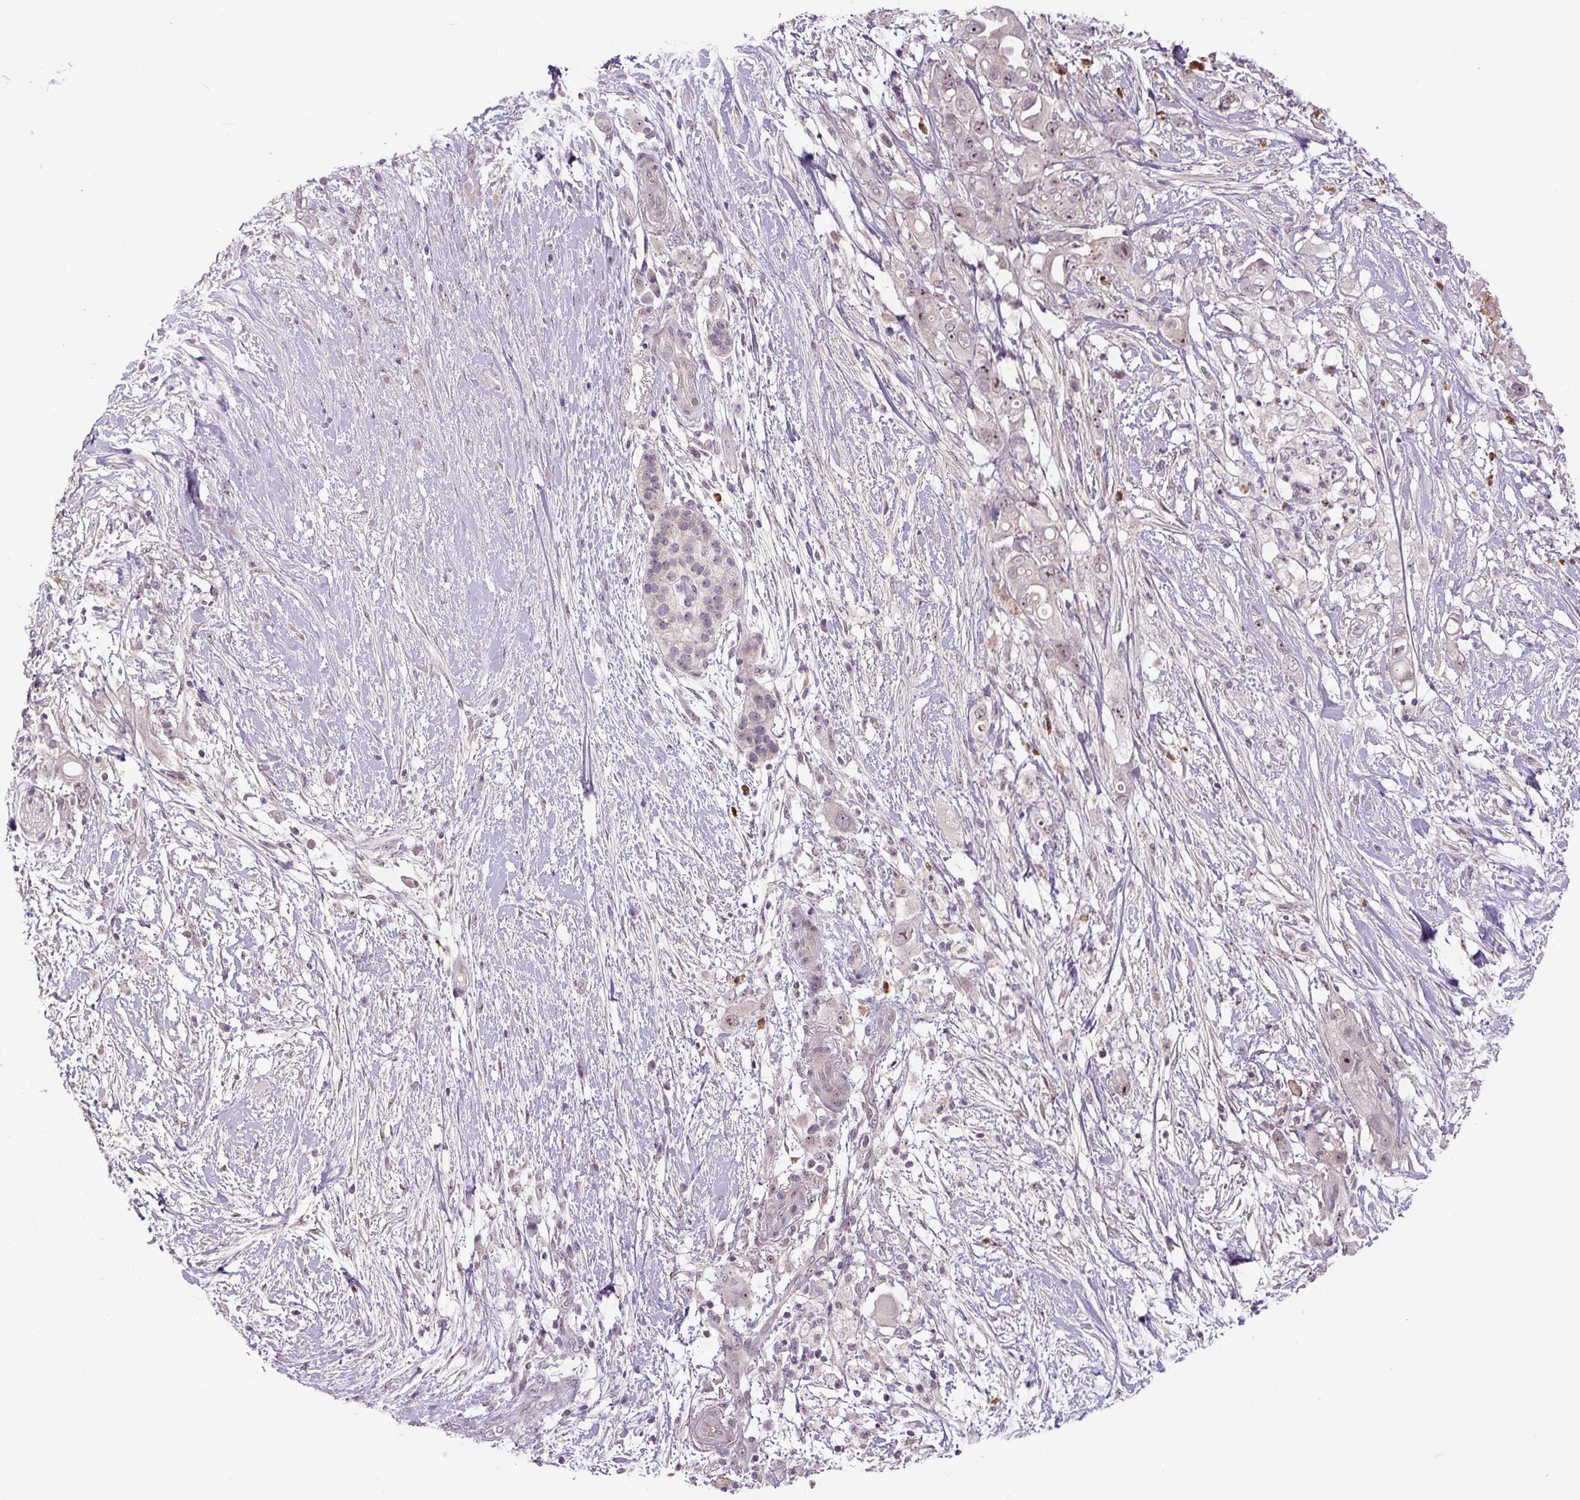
{"staining": {"intensity": "weak", "quantity": "25%-75%", "location": "nuclear"}, "tissue": "pancreatic cancer", "cell_type": "Tumor cells", "image_type": "cancer", "snomed": [{"axis": "morphology", "description": "Adenocarcinoma, NOS"}, {"axis": "topography", "description": "Pancreas"}], "caption": "Pancreatic cancer (adenocarcinoma) stained for a protein demonstrates weak nuclear positivity in tumor cells. (DAB (3,3'-diaminobenzidine) IHC with brightfield microscopy, high magnification).", "gene": "SGF29", "patient": {"sex": "female", "age": 72}}